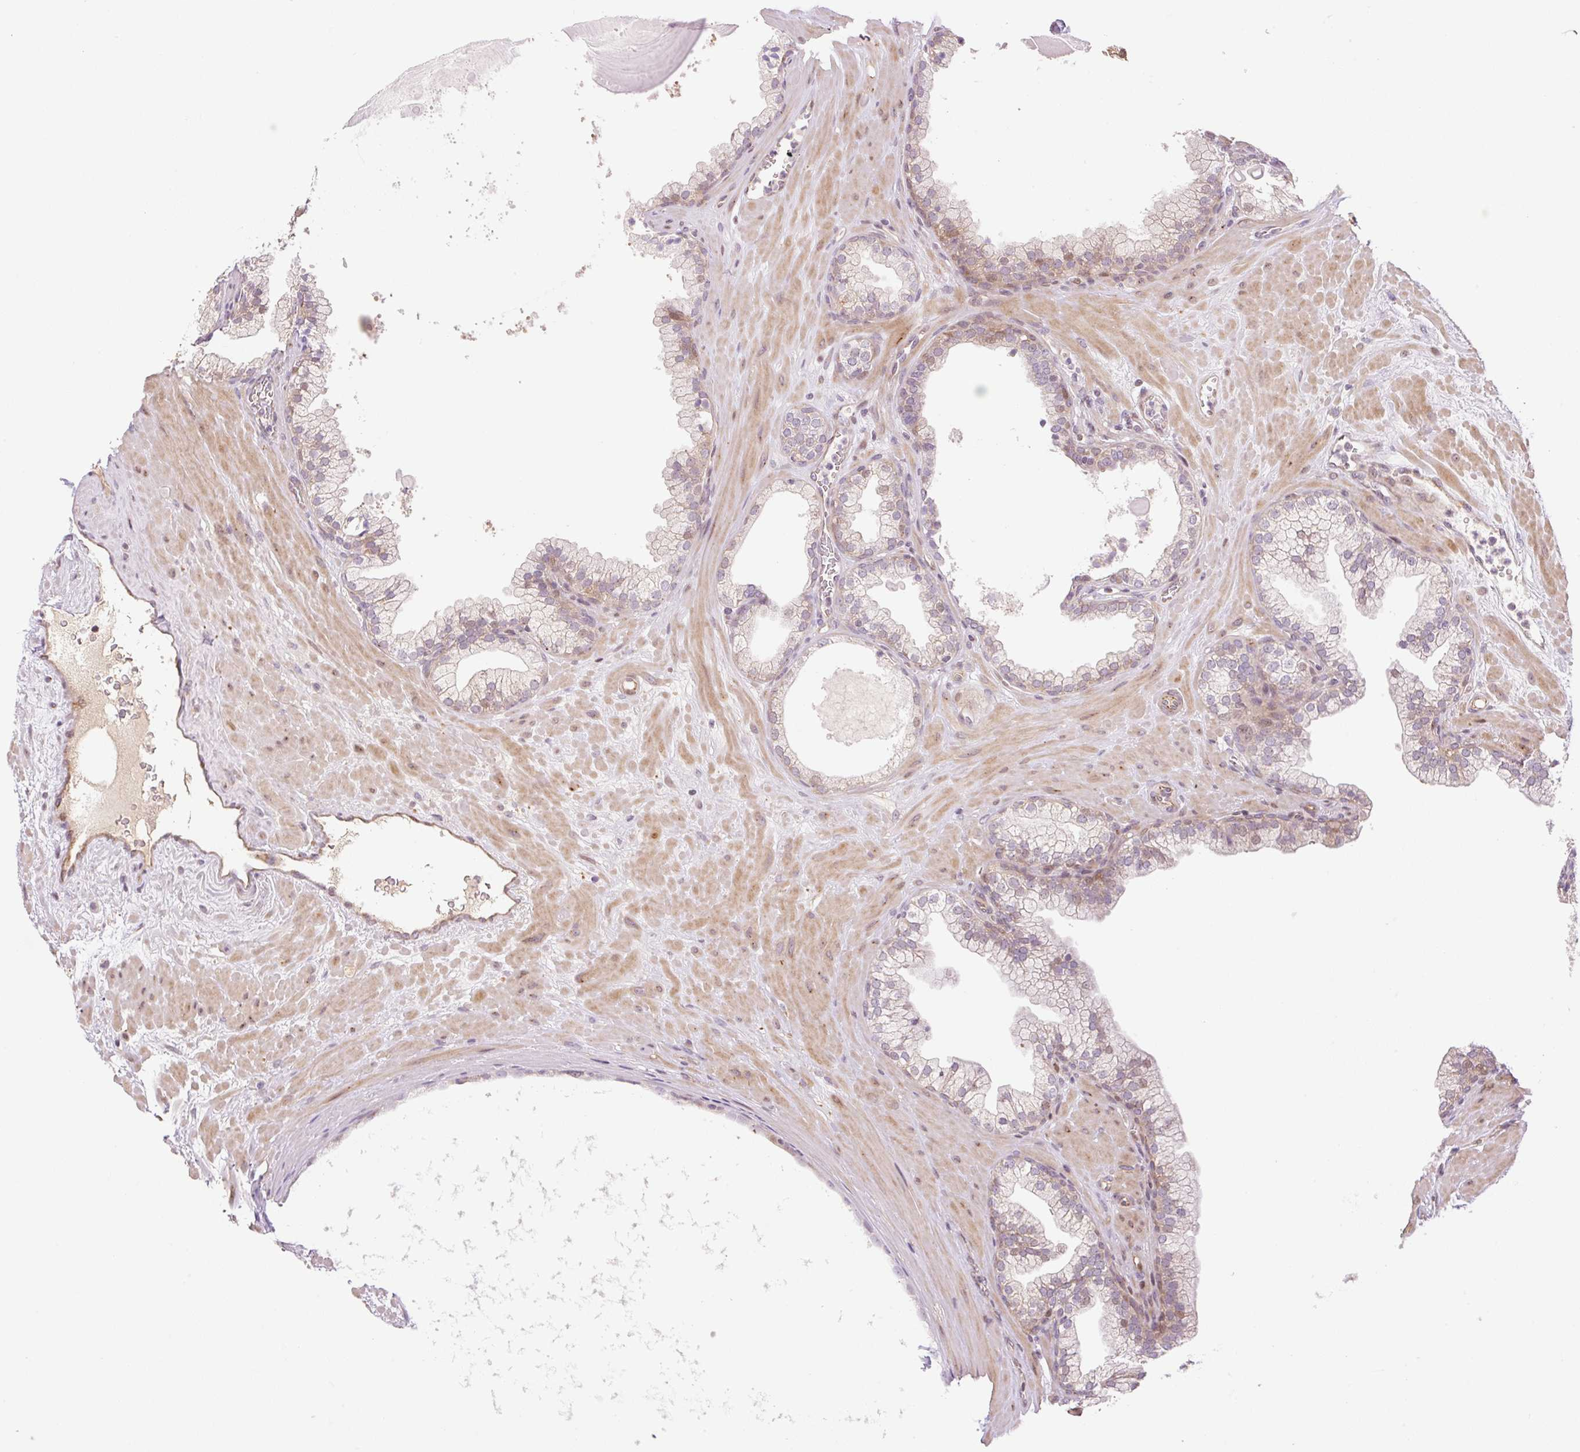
{"staining": {"intensity": "moderate", "quantity": "<25%", "location": "cytoplasmic/membranous"}, "tissue": "prostate", "cell_type": "Glandular cells", "image_type": "normal", "snomed": [{"axis": "morphology", "description": "Normal tissue, NOS"}, {"axis": "topography", "description": "Prostate"}, {"axis": "topography", "description": "Peripheral nerve tissue"}], "caption": "Glandular cells demonstrate moderate cytoplasmic/membranous positivity in approximately <25% of cells in unremarkable prostate. (DAB (3,3'-diaminobenzidine) IHC, brown staining for protein, blue staining for nuclei).", "gene": "ZNF394", "patient": {"sex": "male", "age": 61}}